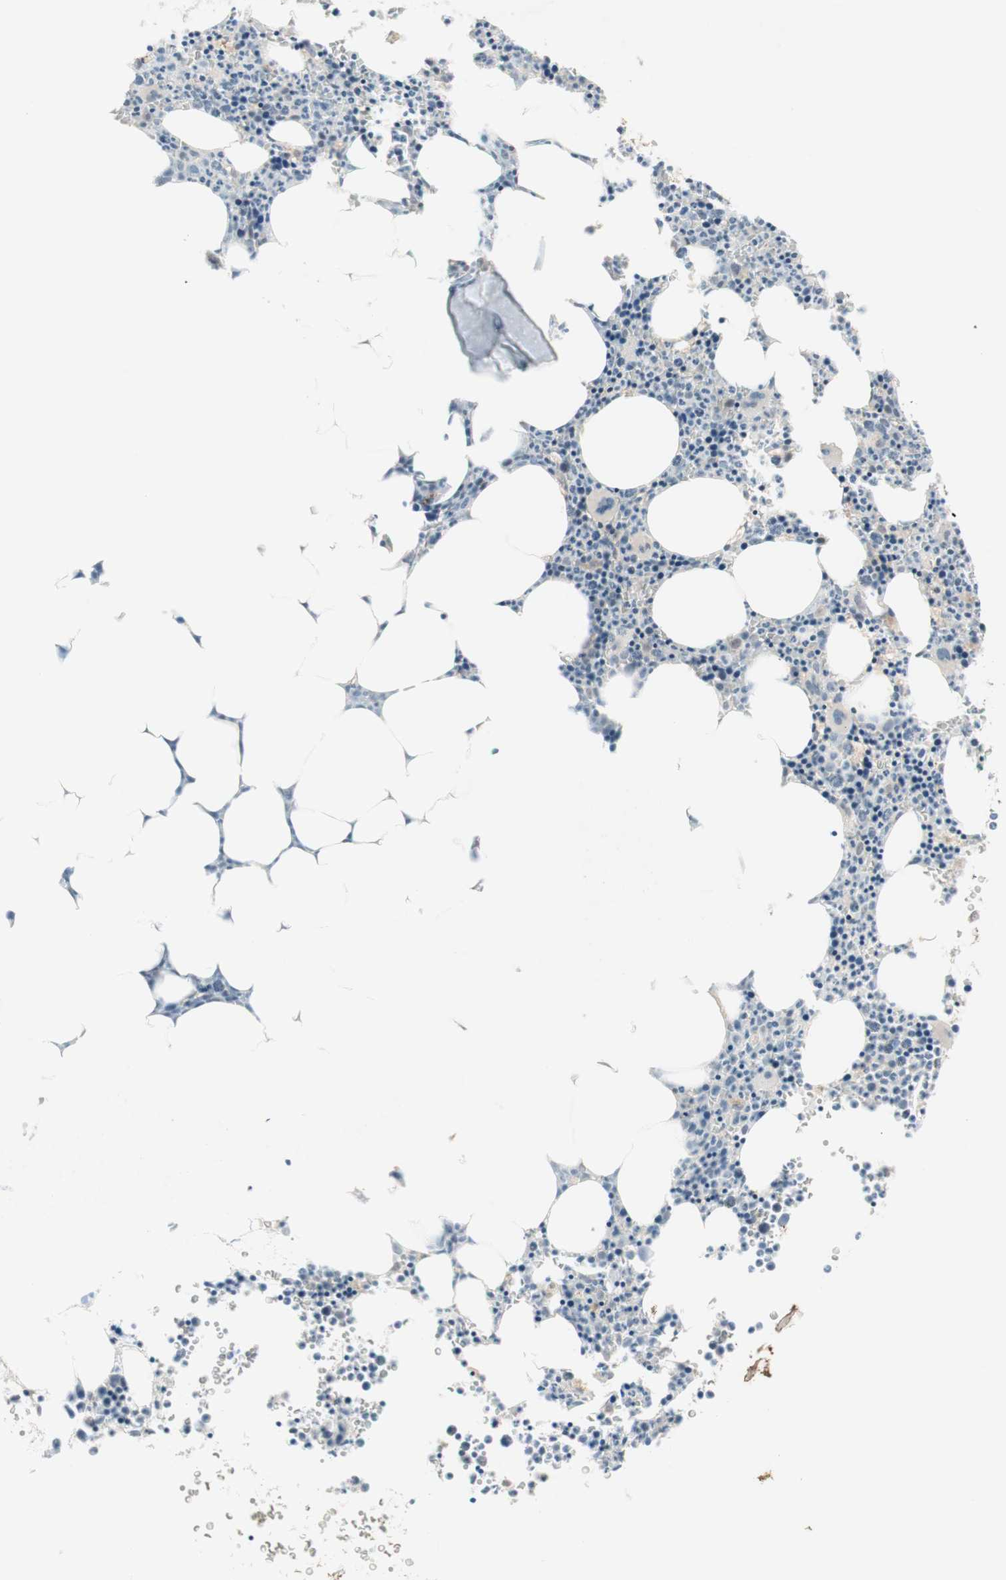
{"staining": {"intensity": "negative", "quantity": "none", "location": "none"}, "tissue": "bone marrow", "cell_type": "Hematopoietic cells", "image_type": "normal", "snomed": [{"axis": "morphology", "description": "Normal tissue, NOS"}, {"axis": "morphology", "description": "Inflammation, NOS"}, {"axis": "topography", "description": "Bone marrow"}], "caption": "Bone marrow stained for a protein using immunohistochemistry displays no expression hematopoietic cells.", "gene": "MUC3A", "patient": {"sex": "female", "age": 61}}